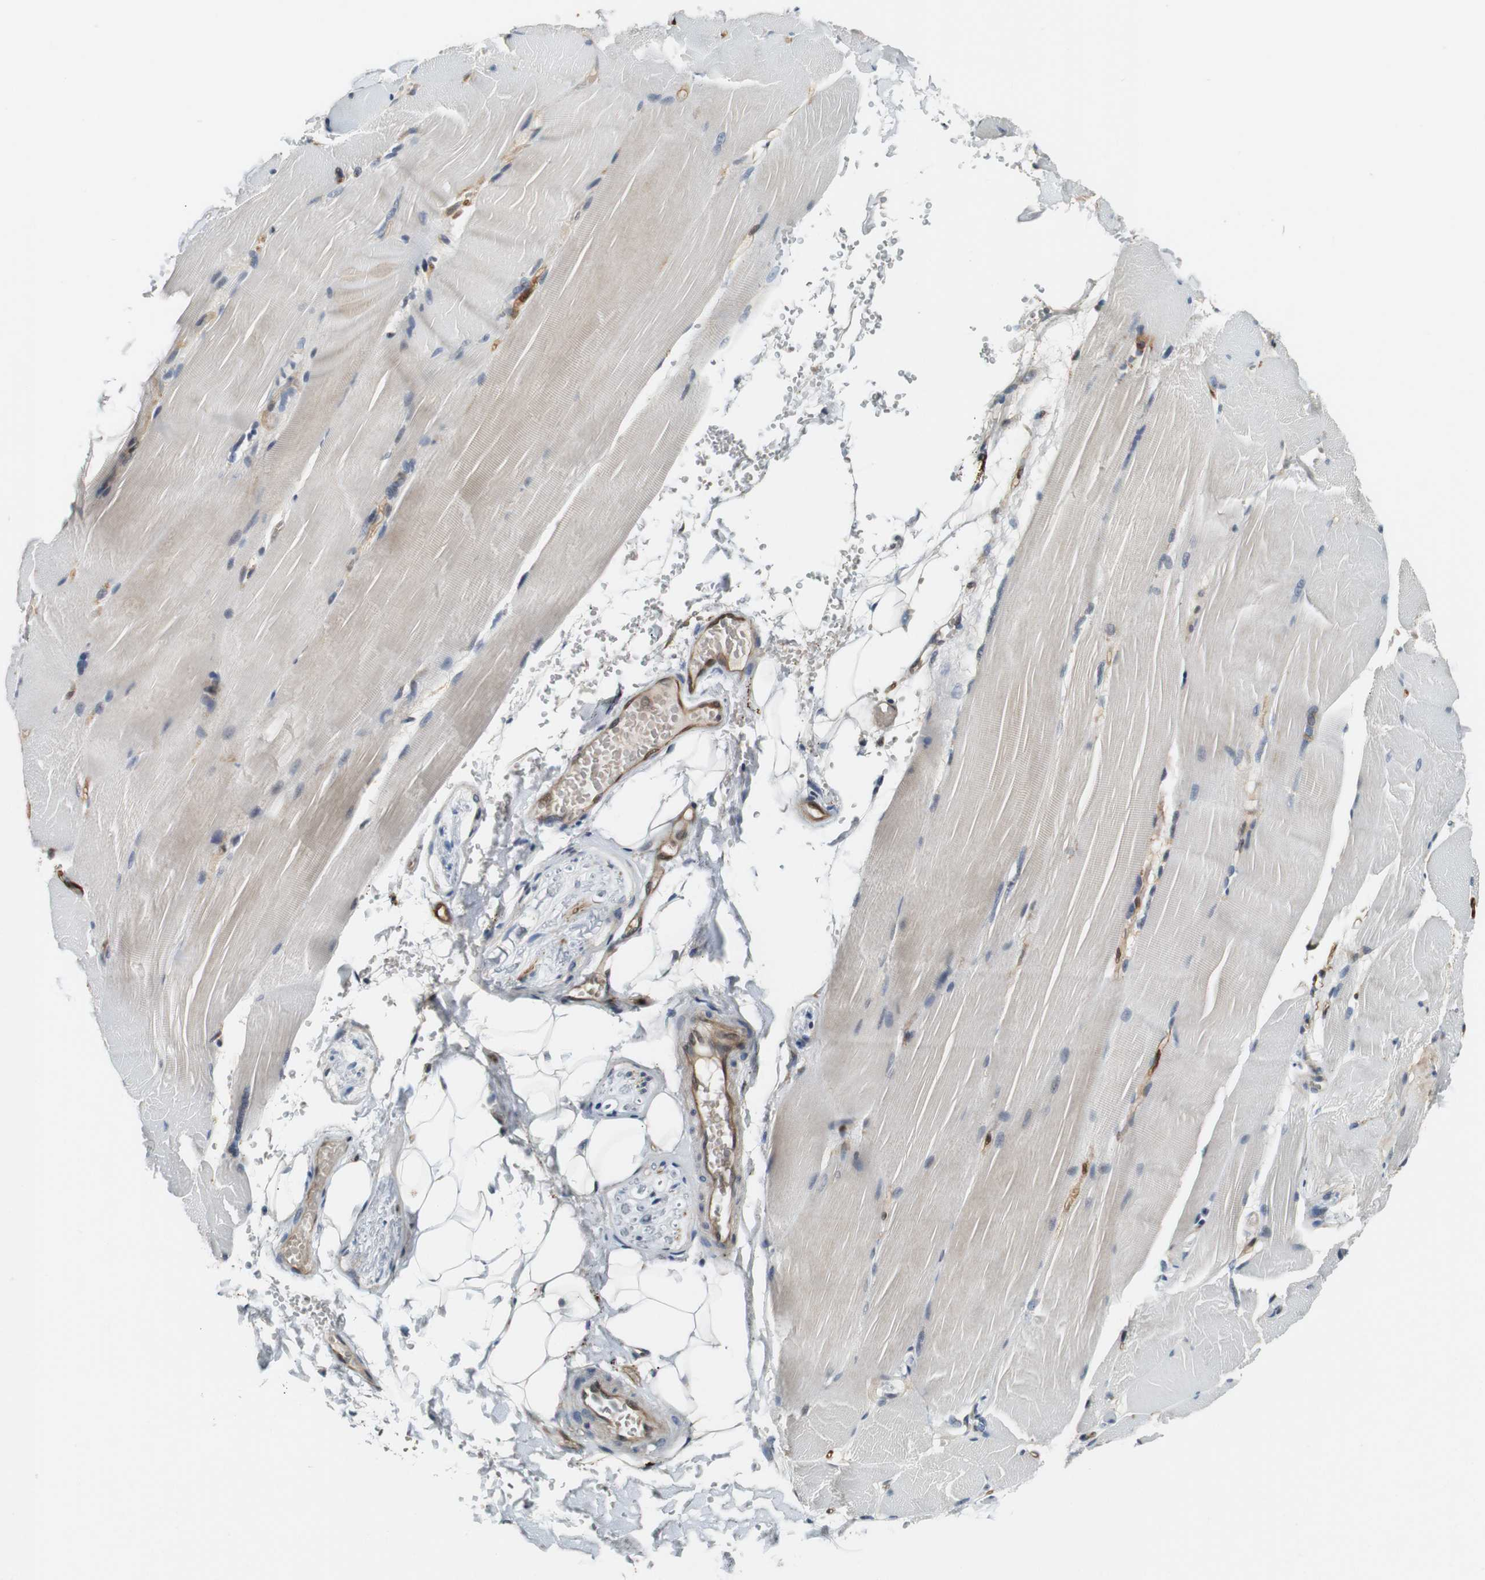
{"staining": {"intensity": "weak", "quantity": "25%-75%", "location": "cytoplasmic/membranous"}, "tissue": "skeletal muscle", "cell_type": "Myocytes", "image_type": "normal", "snomed": [{"axis": "morphology", "description": "Normal tissue, NOS"}, {"axis": "topography", "description": "Skin"}, {"axis": "topography", "description": "Skeletal muscle"}], "caption": "DAB immunohistochemical staining of unremarkable skeletal muscle reveals weak cytoplasmic/membranous protein expression in about 25%-75% of myocytes.", "gene": "LXN", "patient": {"sex": "male", "age": 83}}